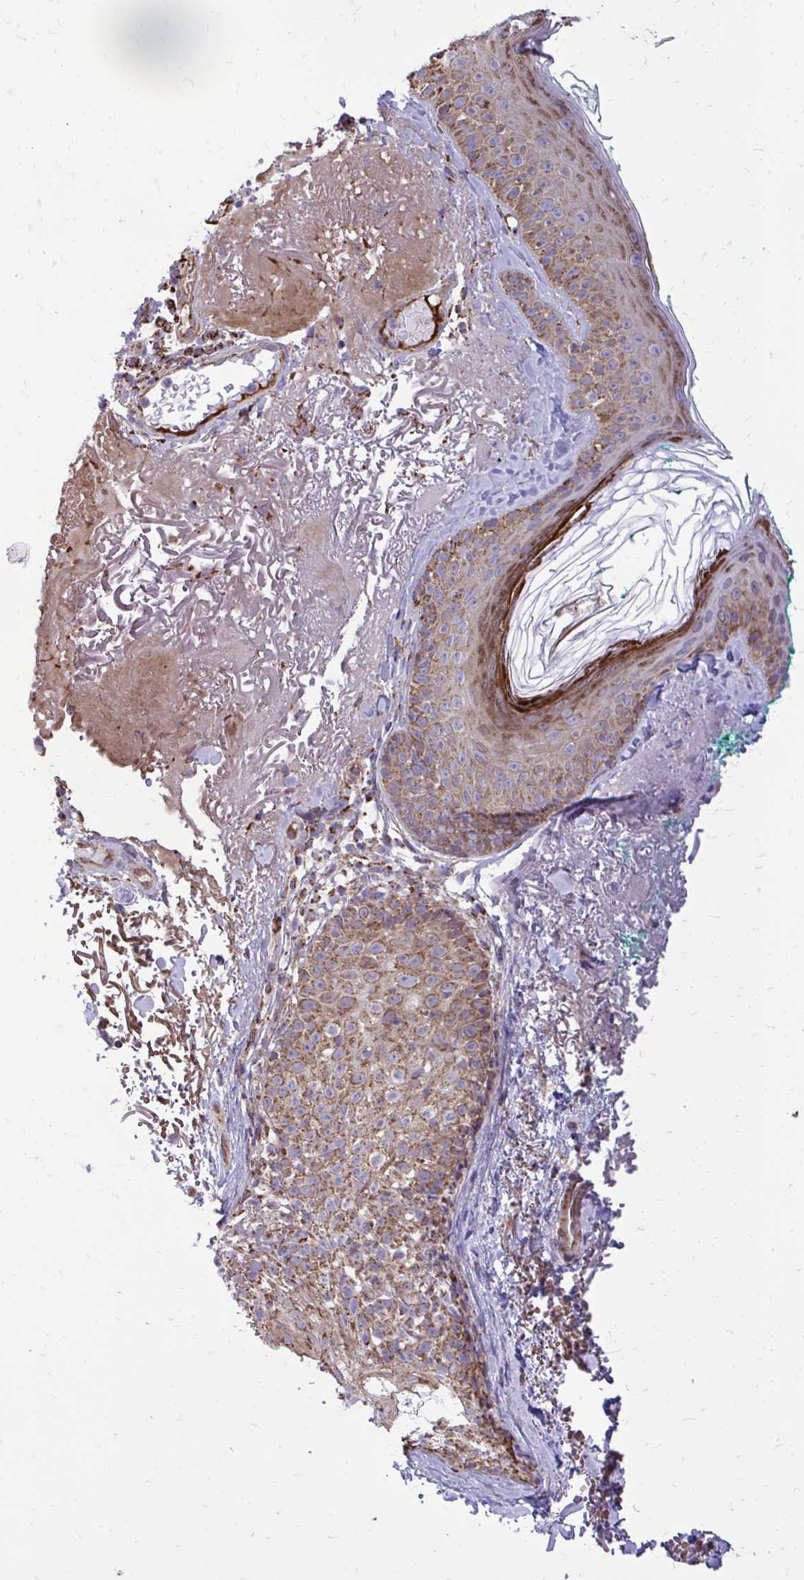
{"staining": {"intensity": "moderate", "quantity": "<25%", "location": "cytoplasmic/membranous"}, "tissue": "skin", "cell_type": "Fibroblasts", "image_type": "normal", "snomed": [{"axis": "morphology", "description": "Normal tissue, NOS"}, {"axis": "topography", "description": "Skin"}], "caption": "IHC image of unremarkable skin: skin stained using immunohistochemistry displays low levels of moderate protein expression localized specifically in the cytoplasmic/membranous of fibroblasts, appearing as a cytoplasmic/membranous brown color.", "gene": "ATP13A2", "patient": {"sex": "male", "age": 73}}